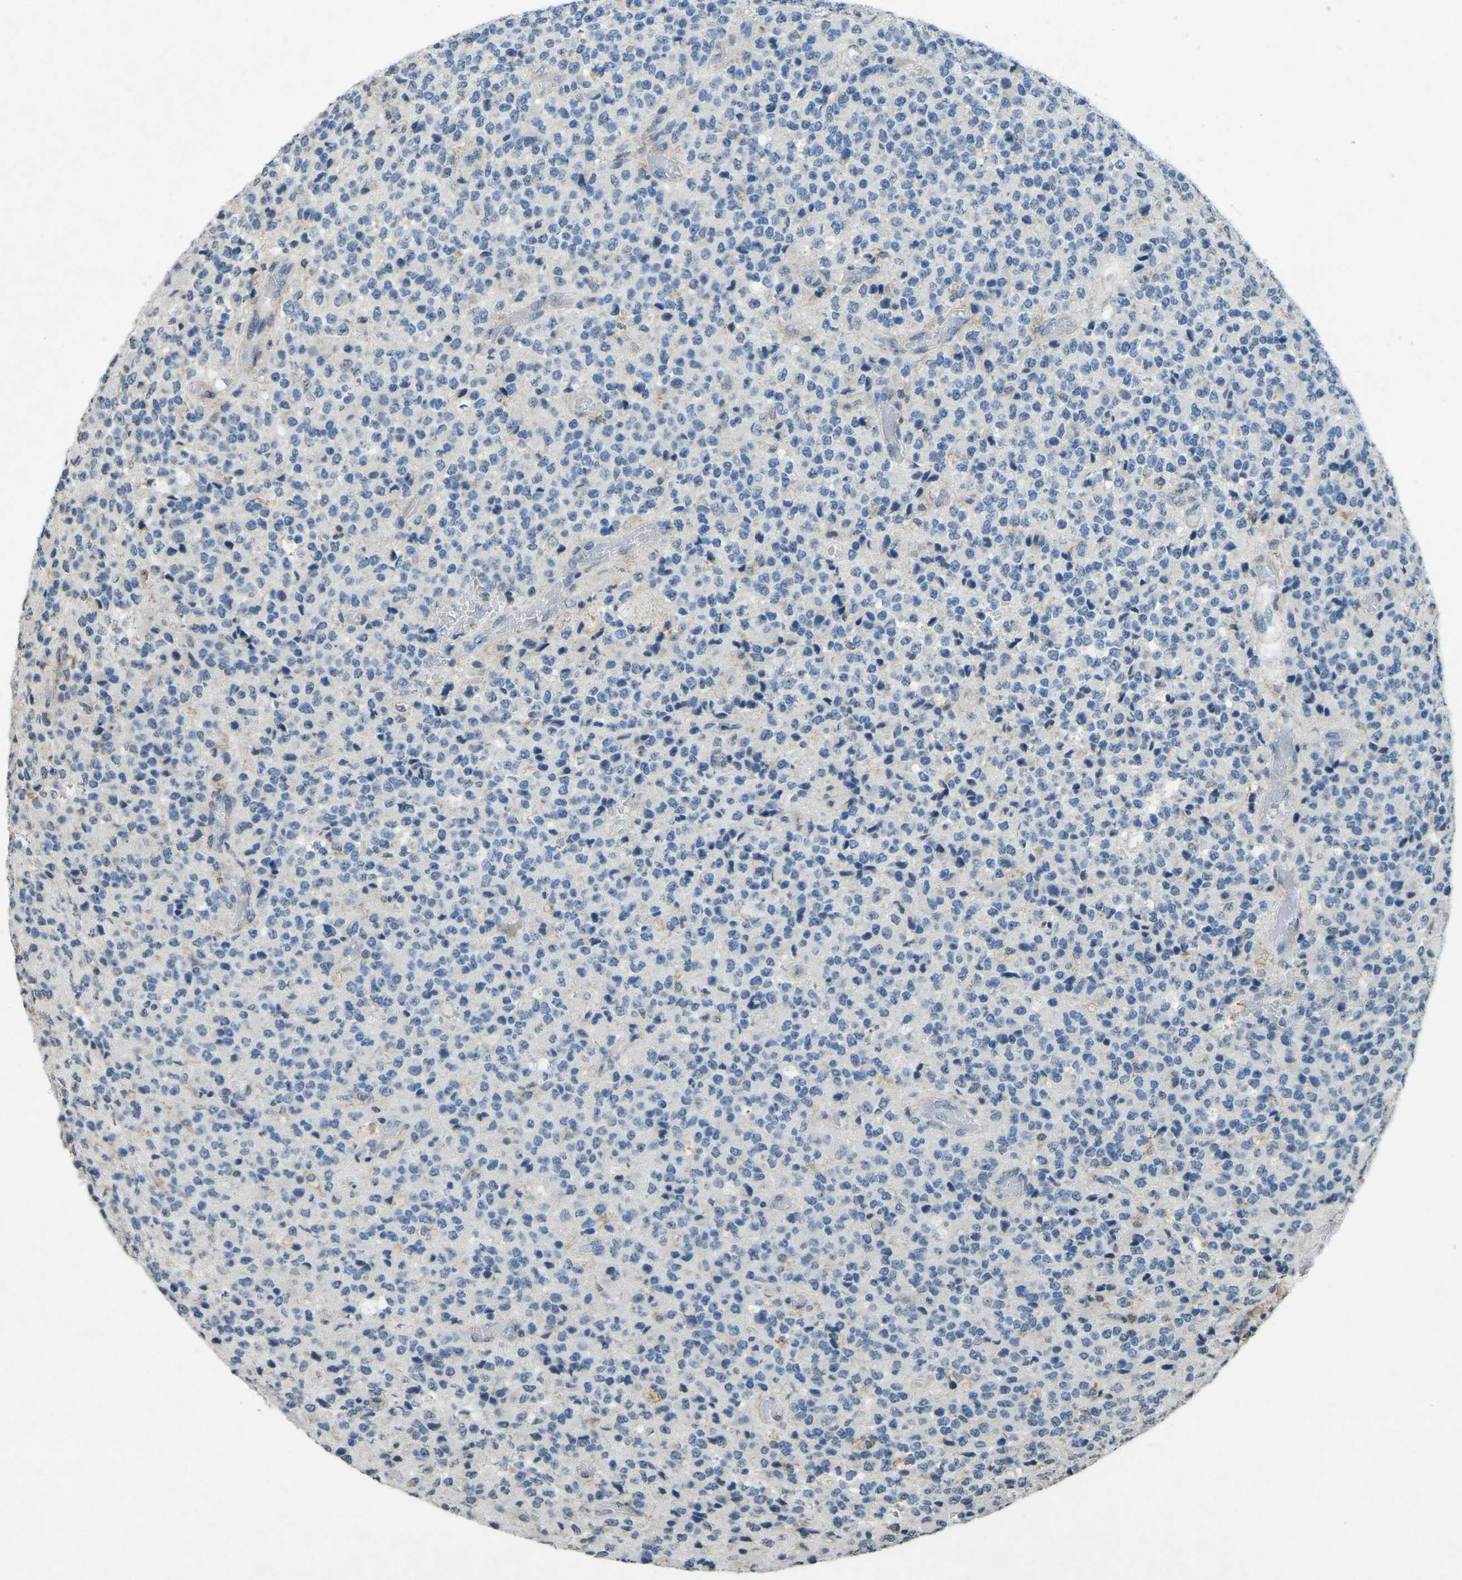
{"staining": {"intensity": "negative", "quantity": "none", "location": "none"}, "tissue": "glioma", "cell_type": "Tumor cells", "image_type": "cancer", "snomed": [{"axis": "morphology", "description": "Glioma, malignant, High grade"}, {"axis": "topography", "description": "pancreas cauda"}], "caption": "Tumor cells show no significant staining in malignant high-grade glioma.", "gene": "TFR2", "patient": {"sex": "male", "age": 60}}